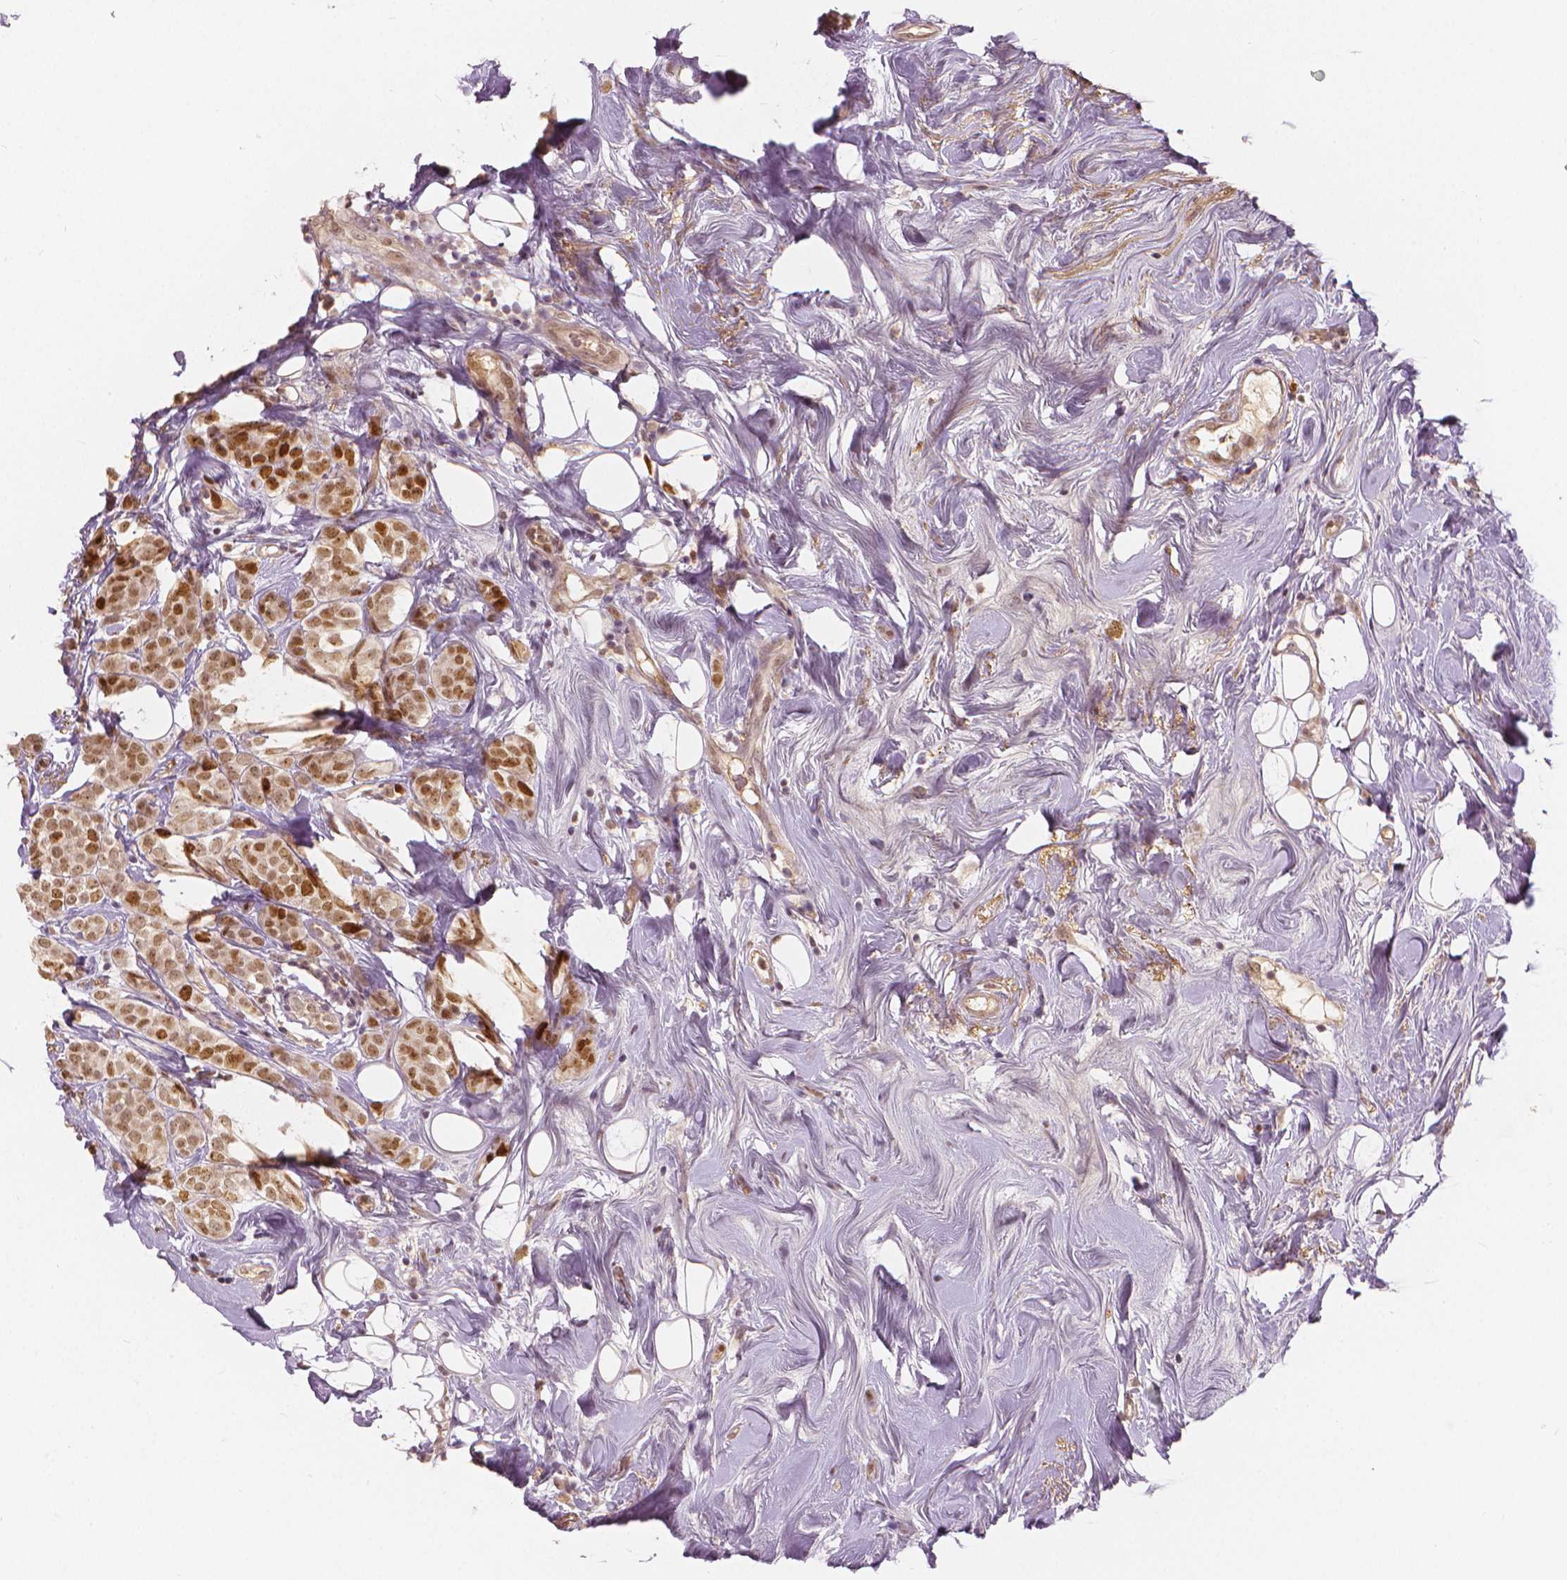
{"staining": {"intensity": "moderate", "quantity": ">75%", "location": "nuclear"}, "tissue": "breast cancer", "cell_type": "Tumor cells", "image_type": "cancer", "snomed": [{"axis": "morphology", "description": "Lobular carcinoma"}, {"axis": "topography", "description": "Breast"}], "caption": "This is an image of immunohistochemistry staining of breast lobular carcinoma, which shows moderate expression in the nuclear of tumor cells.", "gene": "NSD2", "patient": {"sex": "female", "age": 49}}